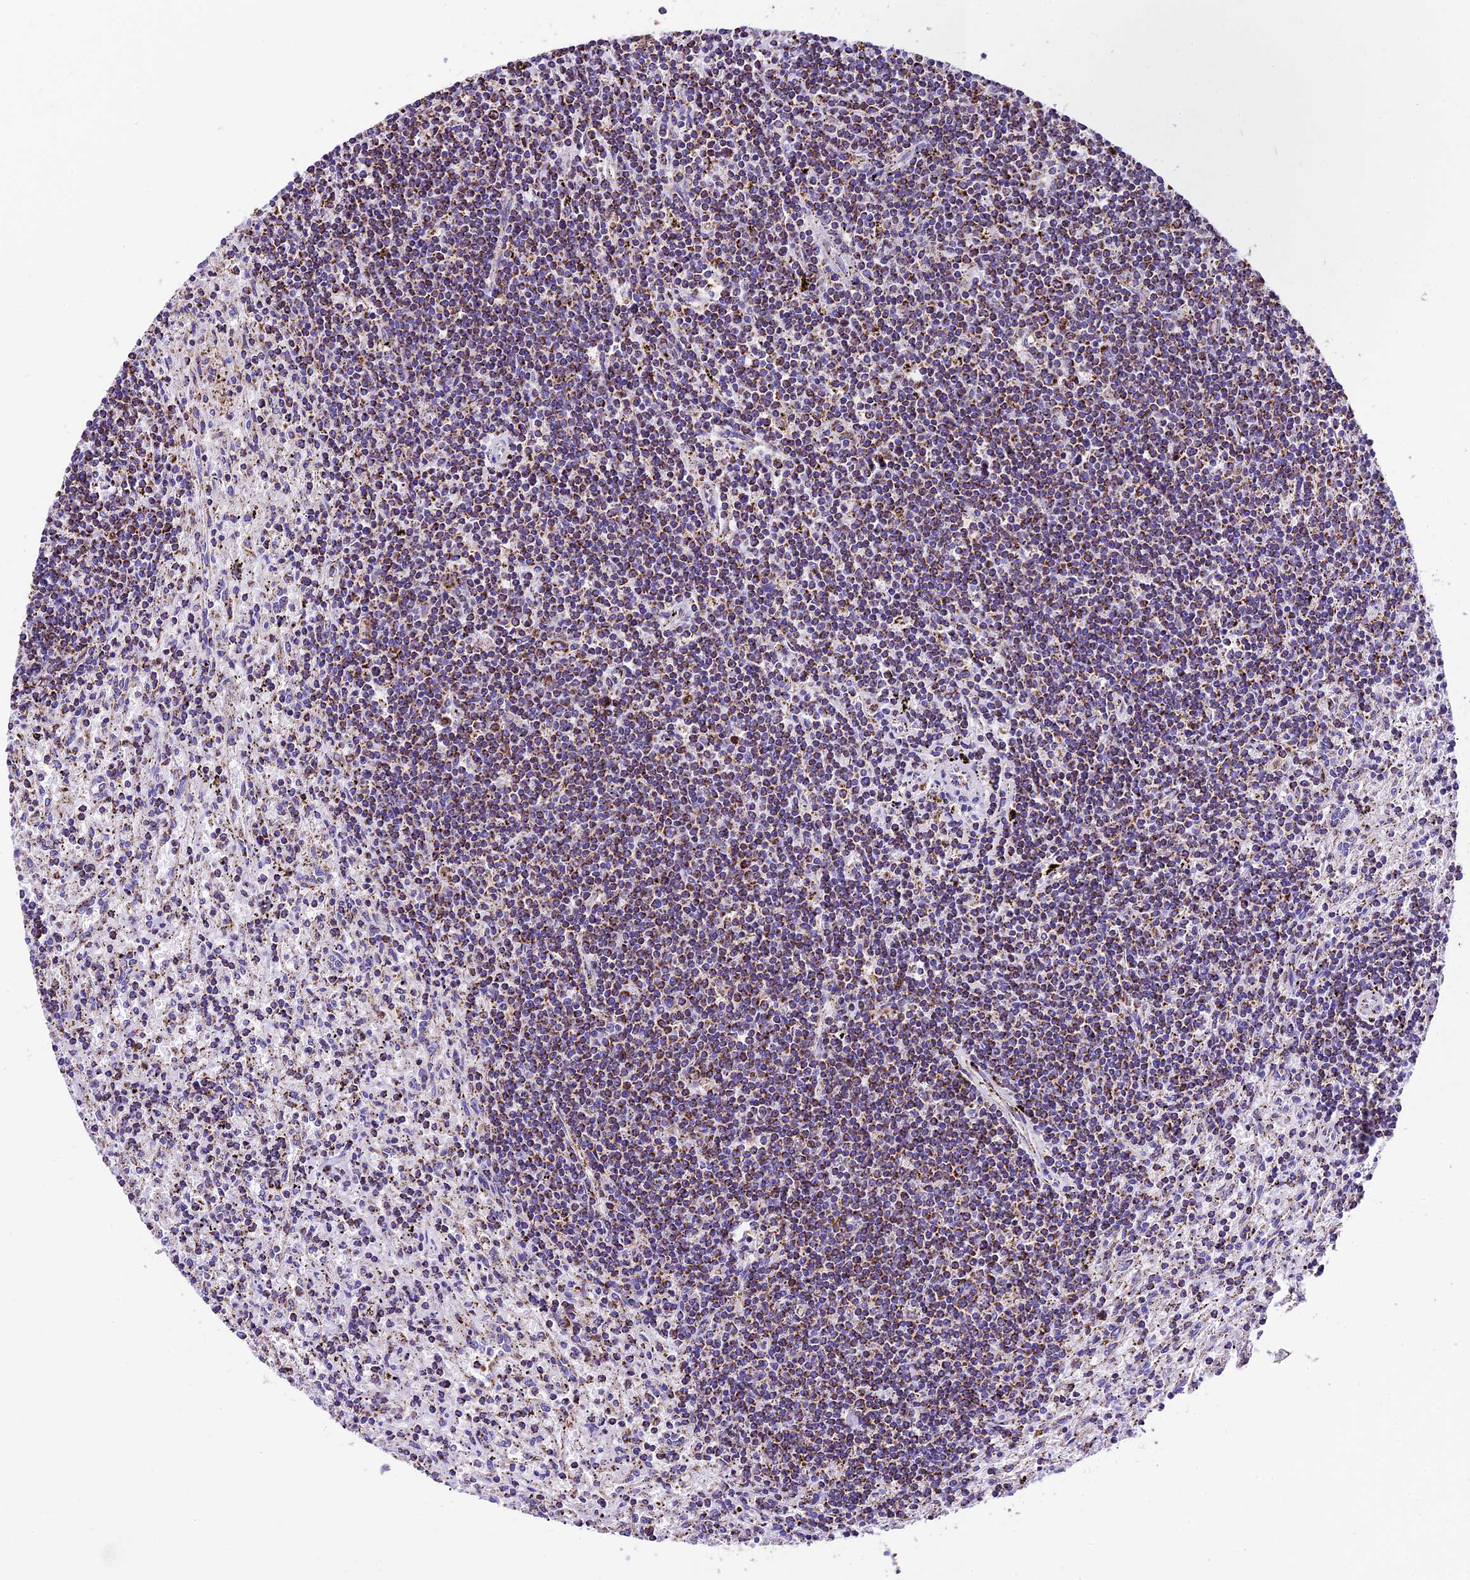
{"staining": {"intensity": "moderate", "quantity": ">75%", "location": "cytoplasmic/membranous"}, "tissue": "lymphoma", "cell_type": "Tumor cells", "image_type": "cancer", "snomed": [{"axis": "morphology", "description": "Malignant lymphoma, non-Hodgkin's type, Low grade"}, {"axis": "topography", "description": "Spleen"}], "caption": "The immunohistochemical stain labels moderate cytoplasmic/membranous positivity in tumor cells of malignant lymphoma, non-Hodgkin's type (low-grade) tissue.", "gene": "DCAF5", "patient": {"sex": "male", "age": 76}}